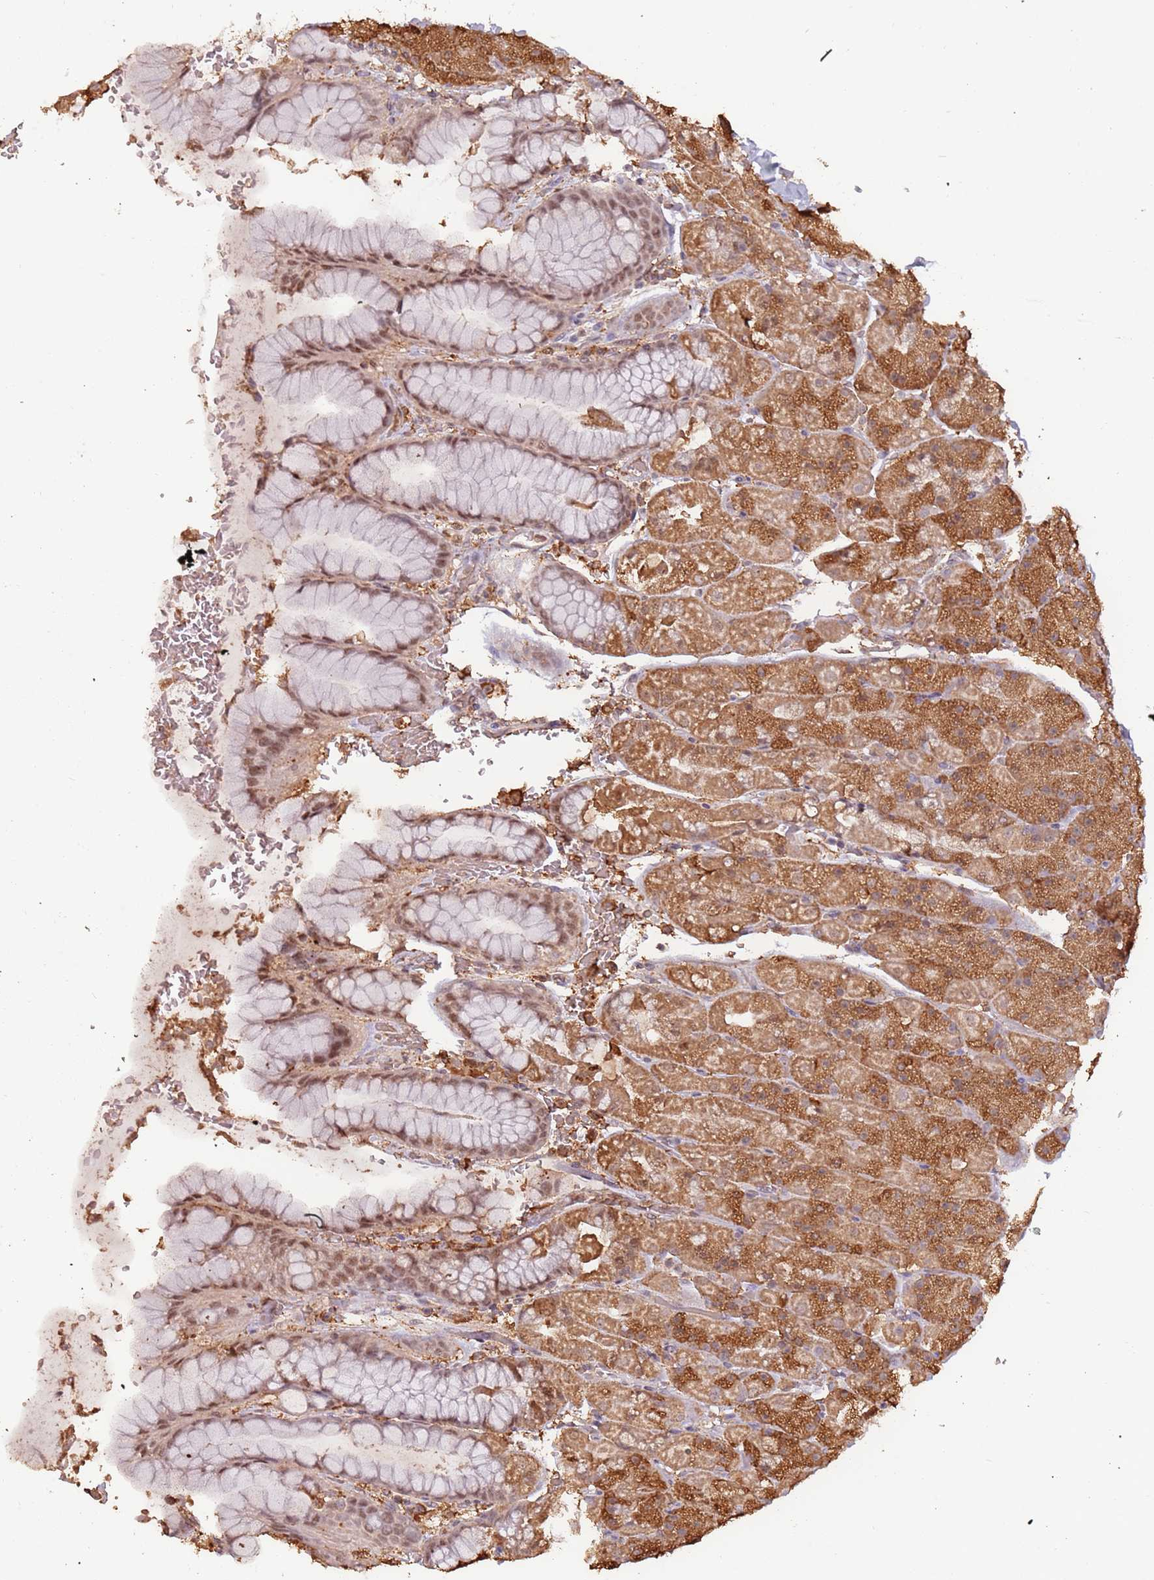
{"staining": {"intensity": "moderate", "quantity": ">75%", "location": "cytoplasmic/membranous,nuclear"}, "tissue": "stomach", "cell_type": "Glandular cells", "image_type": "normal", "snomed": [{"axis": "morphology", "description": "Normal tissue, NOS"}, {"axis": "topography", "description": "Stomach, upper"}, {"axis": "topography", "description": "Stomach, lower"}], "caption": "Immunohistochemistry (IHC) image of unremarkable stomach stained for a protein (brown), which reveals medium levels of moderate cytoplasmic/membranous,nuclear positivity in about >75% of glandular cells.", "gene": "ATOSB", "patient": {"sex": "male", "age": 67}}